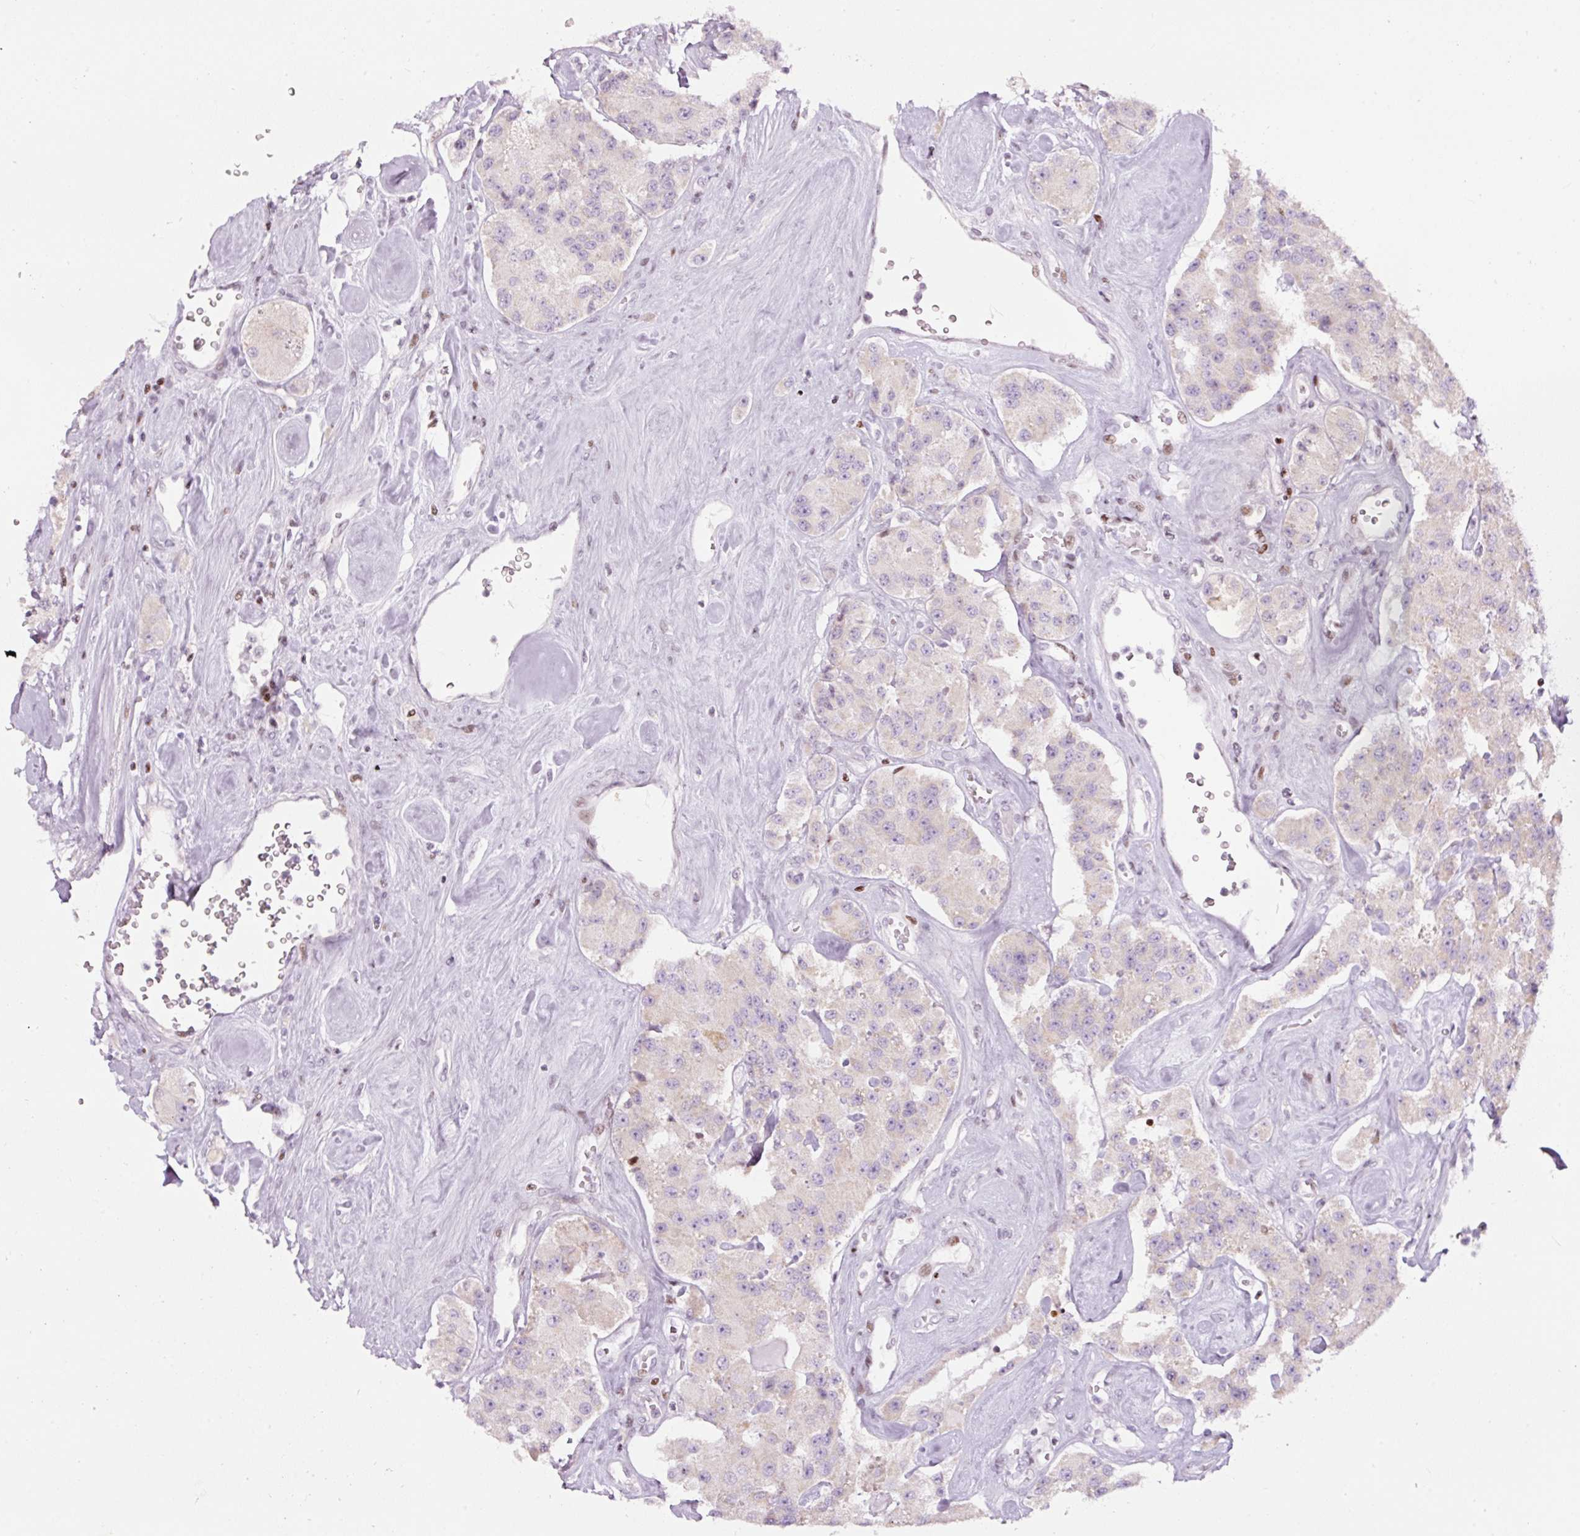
{"staining": {"intensity": "negative", "quantity": "none", "location": "none"}, "tissue": "carcinoid", "cell_type": "Tumor cells", "image_type": "cancer", "snomed": [{"axis": "morphology", "description": "Carcinoid, malignant, NOS"}, {"axis": "topography", "description": "Pancreas"}], "caption": "IHC histopathology image of carcinoid (malignant) stained for a protein (brown), which reveals no staining in tumor cells.", "gene": "TMEM177", "patient": {"sex": "male", "age": 41}}